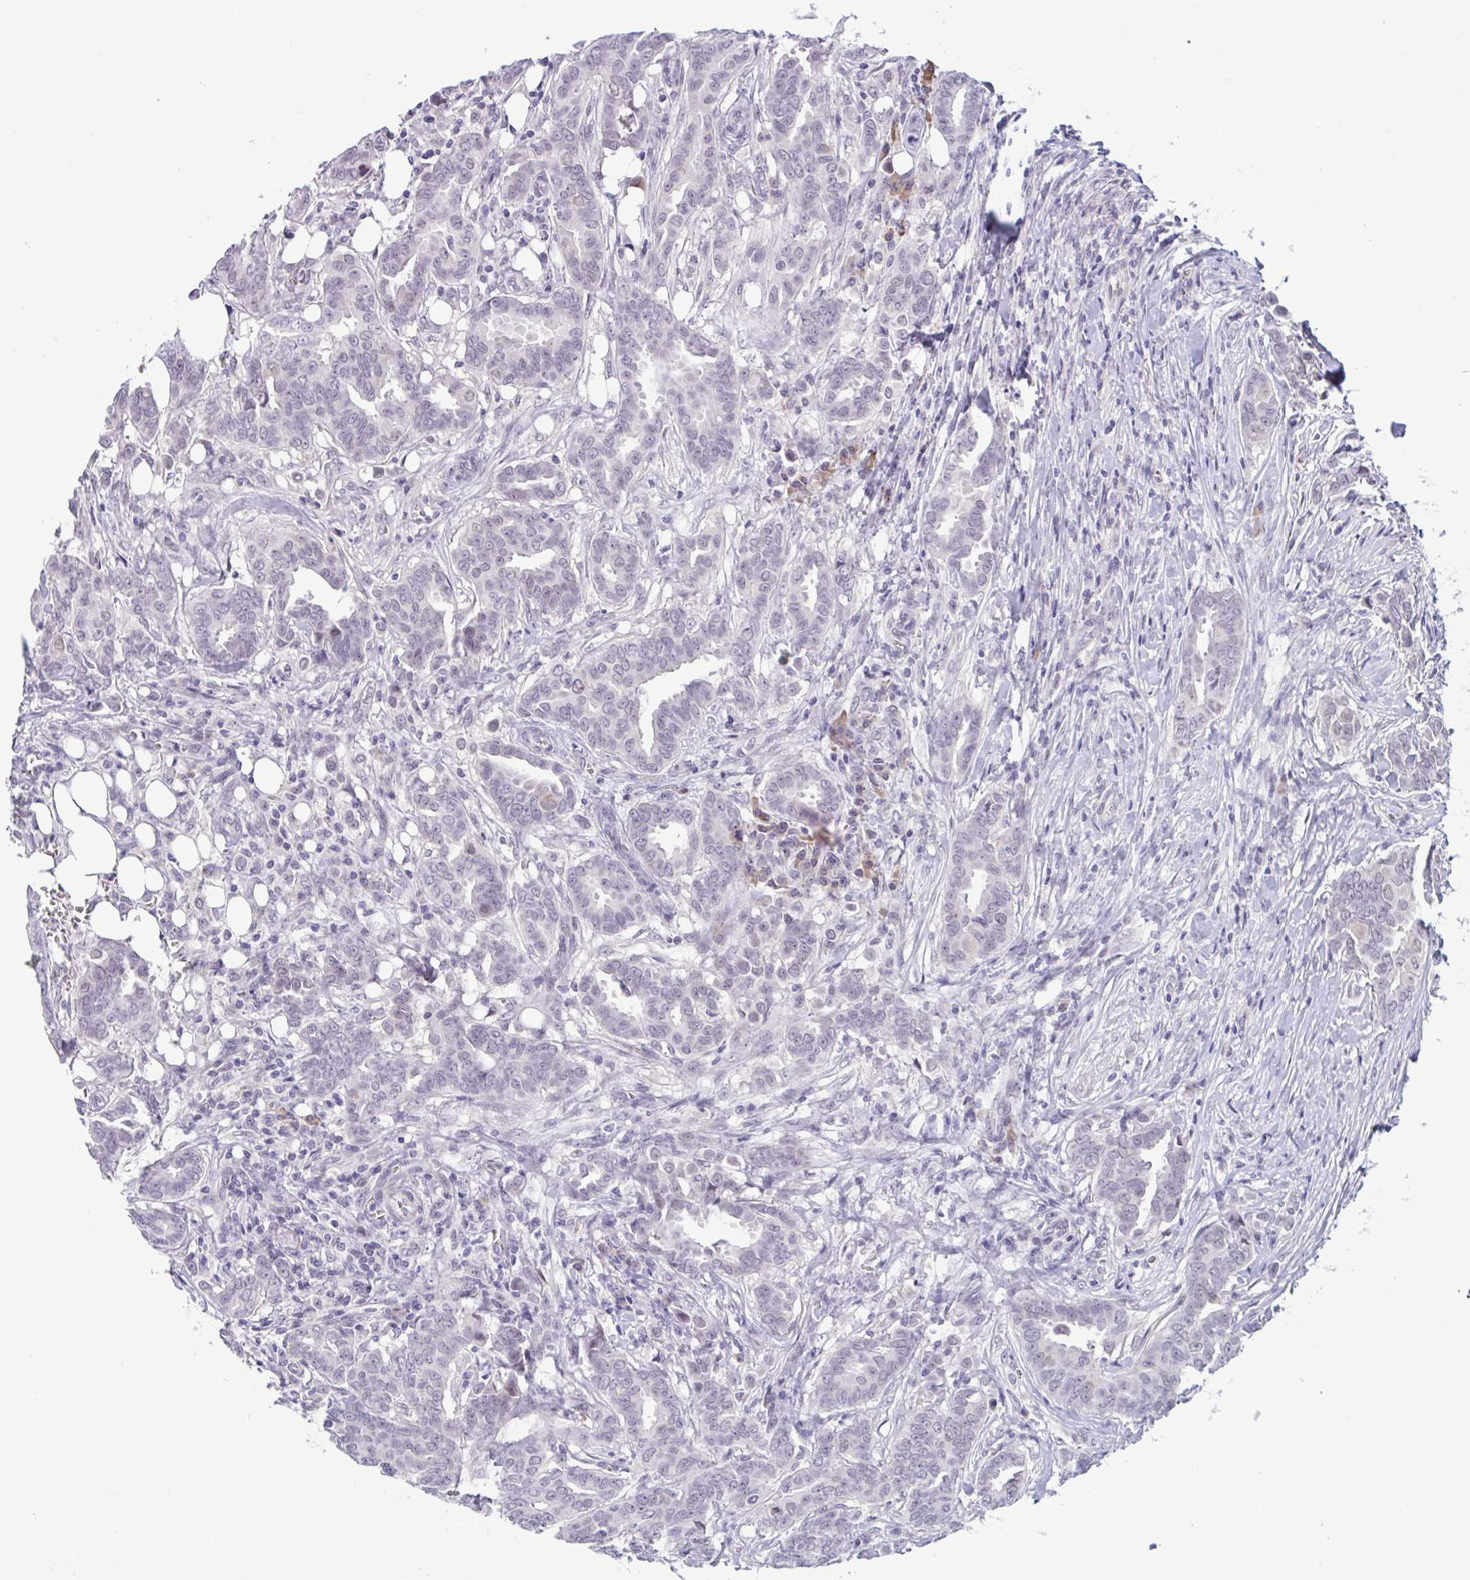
{"staining": {"intensity": "negative", "quantity": "none", "location": "none"}, "tissue": "breast cancer", "cell_type": "Tumor cells", "image_type": "cancer", "snomed": [{"axis": "morphology", "description": "Duct carcinoma"}, {"axis": "topography", "description": "Breast"}], "caption": "Tumor cells are negative for brown protein staining in intraductal carcinoma (breast). Brightfield microscopy of IHC stained with DAB (brown) and hematoxylin (blue), captured at high magnification.", "gene": "CNGB3", "patient": {"sex": "female", "age": 45}}